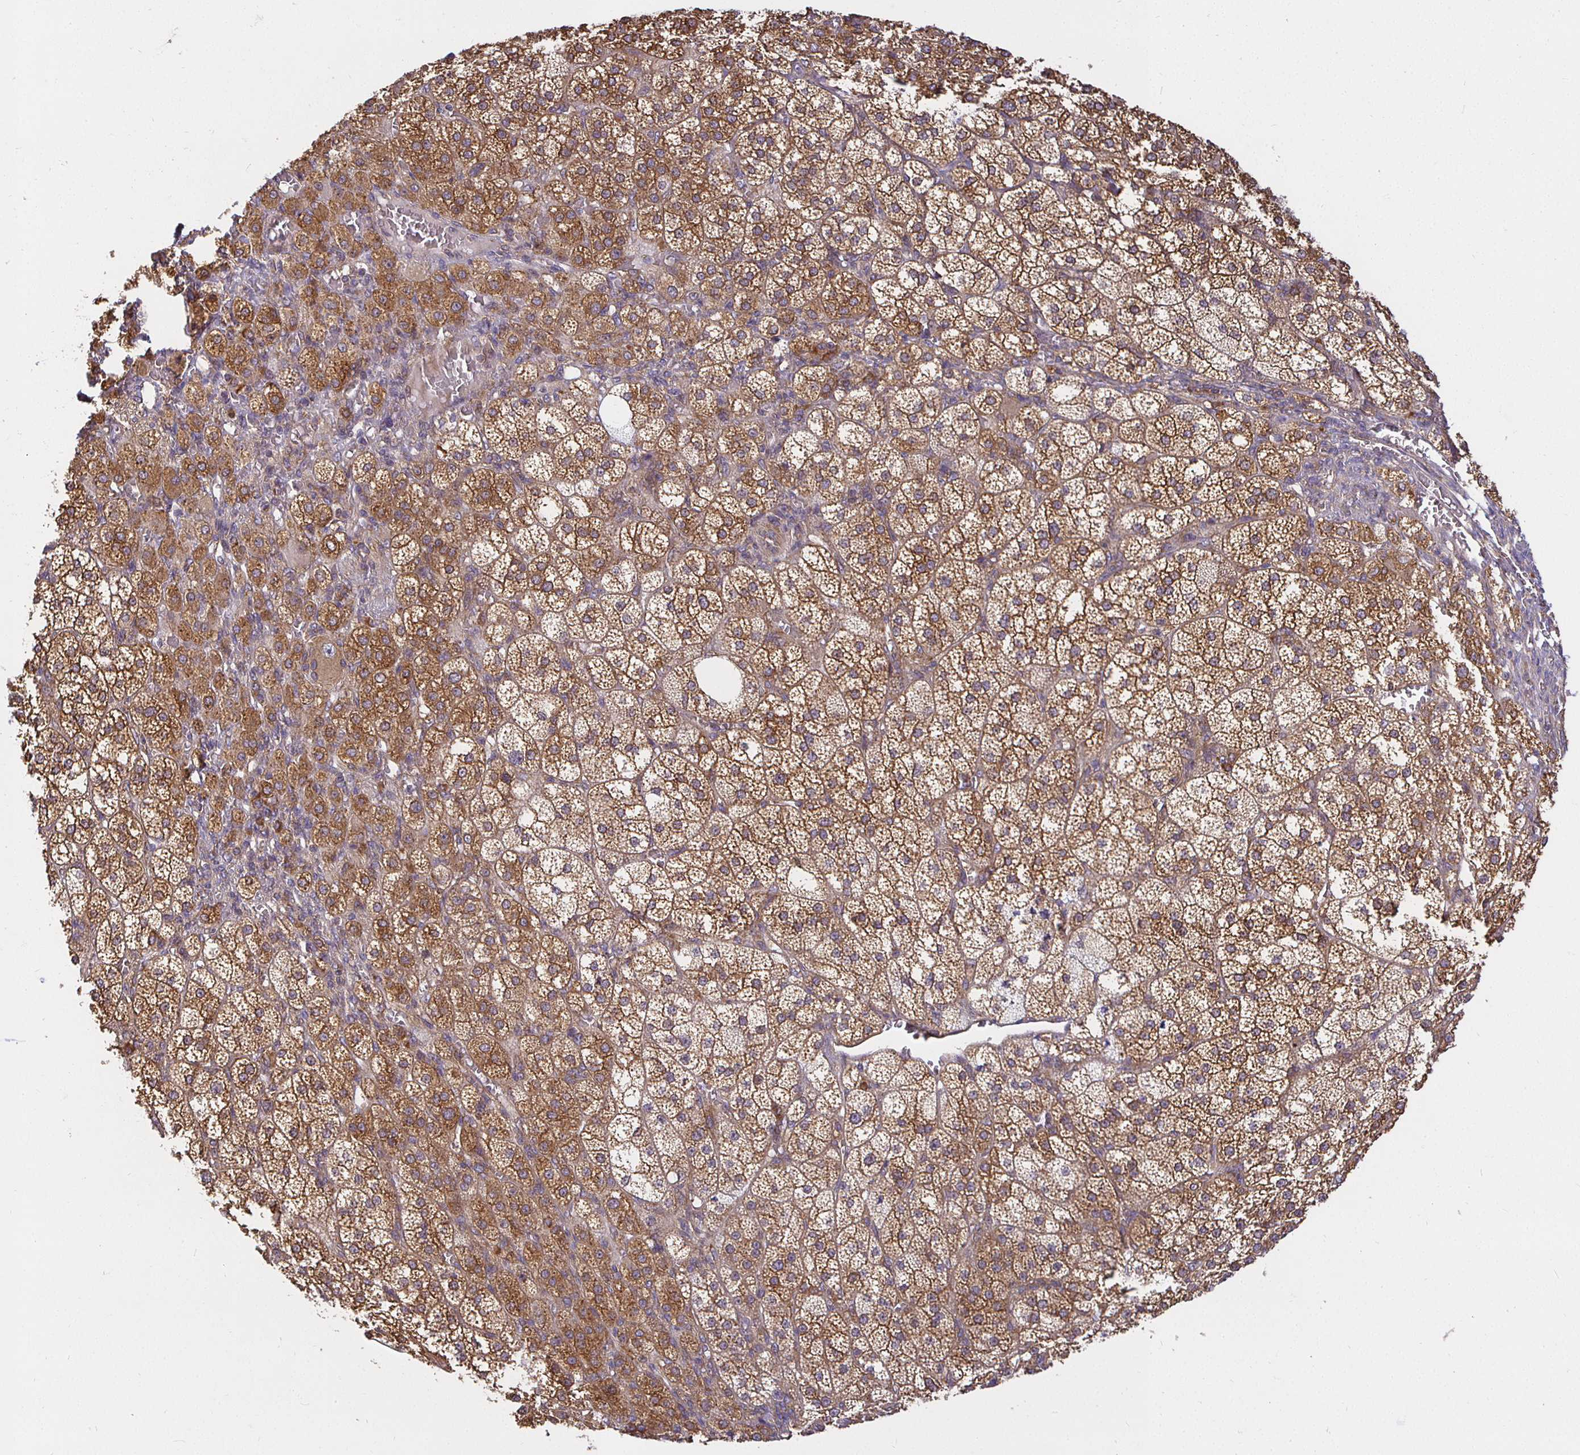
{"staining": {"intensity": "moderate", "quantity": ">75%", "location": "cytoplasmic/membranous"}, "tissue": "adrenal gland", "cell_type": "Glandular cells", "image_type": "normal", "snomed": [{"axis": "morphology", "description": "Normal tissue, NOS"}, {"axis": "topography", "description": "Adrenal gland"}], "caption": "An immunohistochemistry micrograph of benign tissue is shown. Protein staining in brown highlights moderate cytoplasmic/membranous positivity in adrenal gland within glandular cells.", "gene": "IRAK1", "patient": {"sex": "female", "age": 60}}